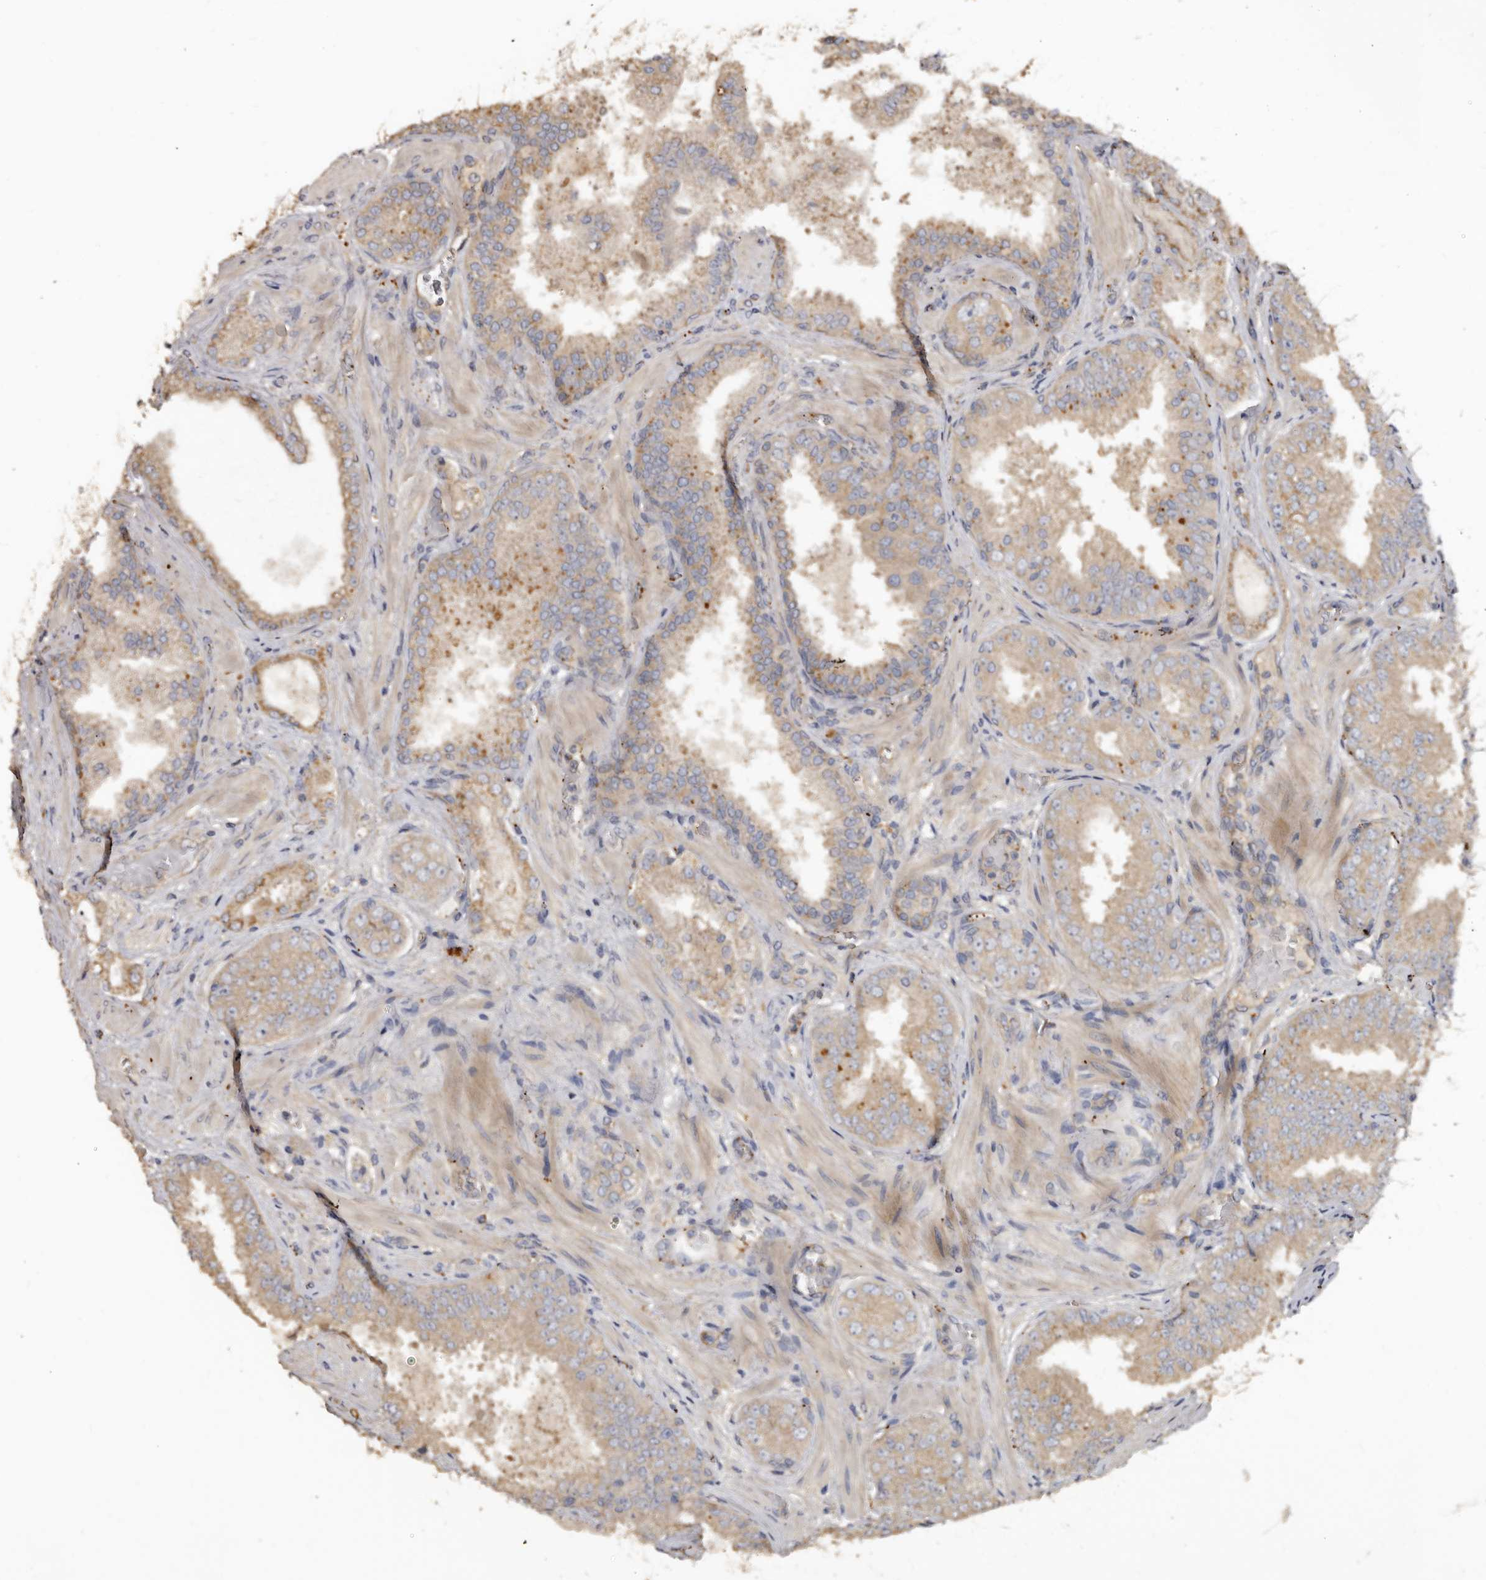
{"staining": {"intensity": "weak", "quantity": ">75%", "location": "cytoplasmic/membranous"}, "tissue": "prostate cancer", "cell_type": "Tumor cells", "image_type": "cancer", "snomed": [{"axis": "morphology", "description": "Adenocarcinoma, High grade"}, {"axis": "topography", "description": "Prostate"}], "caption": "Prostate cancer stained for a protein shows weak cytoplasmic/membranous positivity in tumor cells.", "gene": "FLCN", "patient": {"sex": "male", "age": 58}}